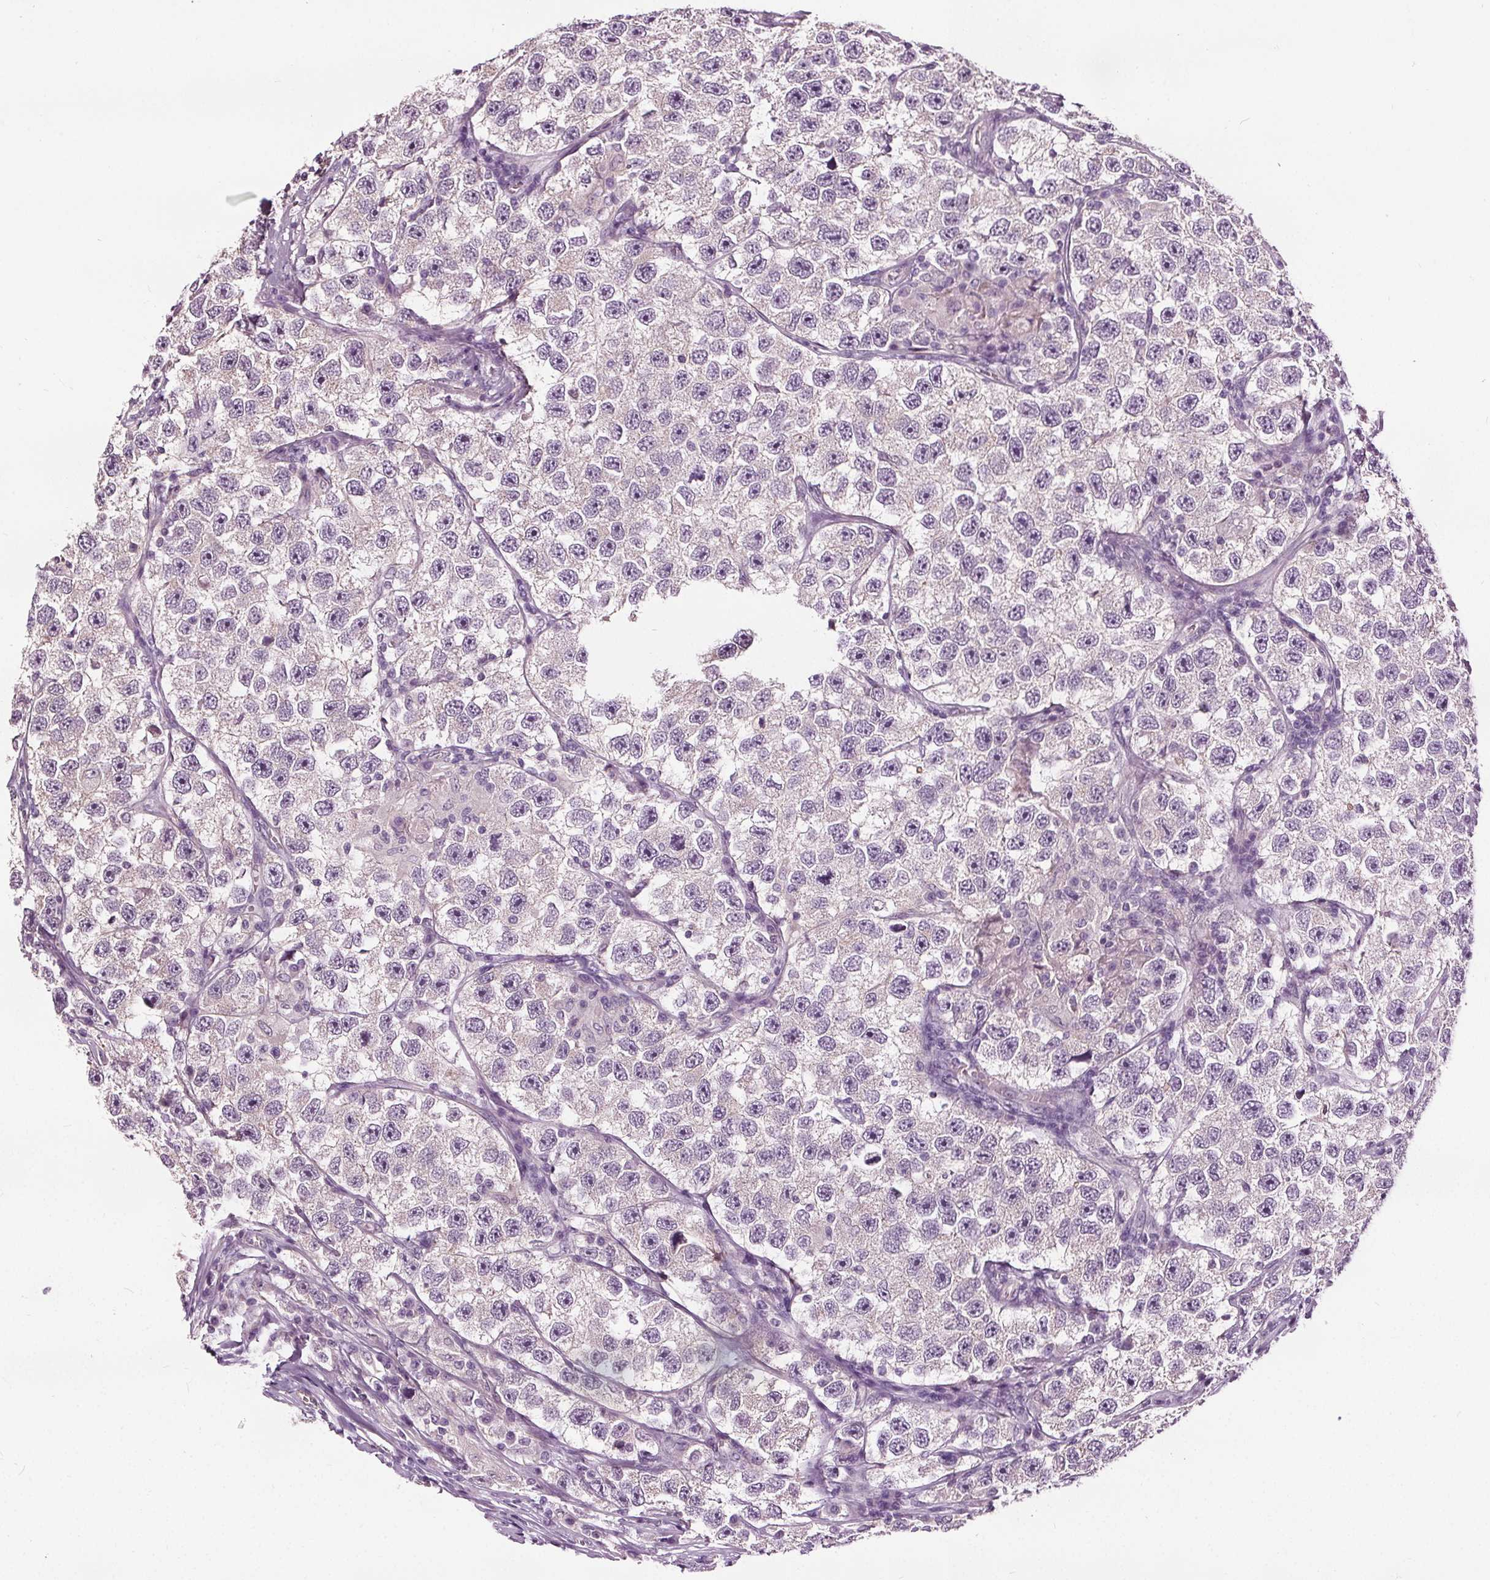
{"staining": {"intensity": "negative", "quantity": "none", "location": "none"}, "tissue": "testis cancer", "cell_type": "Tumor cells", "image_type": "cancer", "snomed": [{"axis": "morphology", "description": "Seminoma, NOS"}, {"axis": "topography", "description": "Testis"}], "caption": "Testis cancer (seminoma) stained for a protein using IHC exhibits no expression tumor cells.", "gene": "RASA1", "patient": {"sex": "male", "age": 26}}